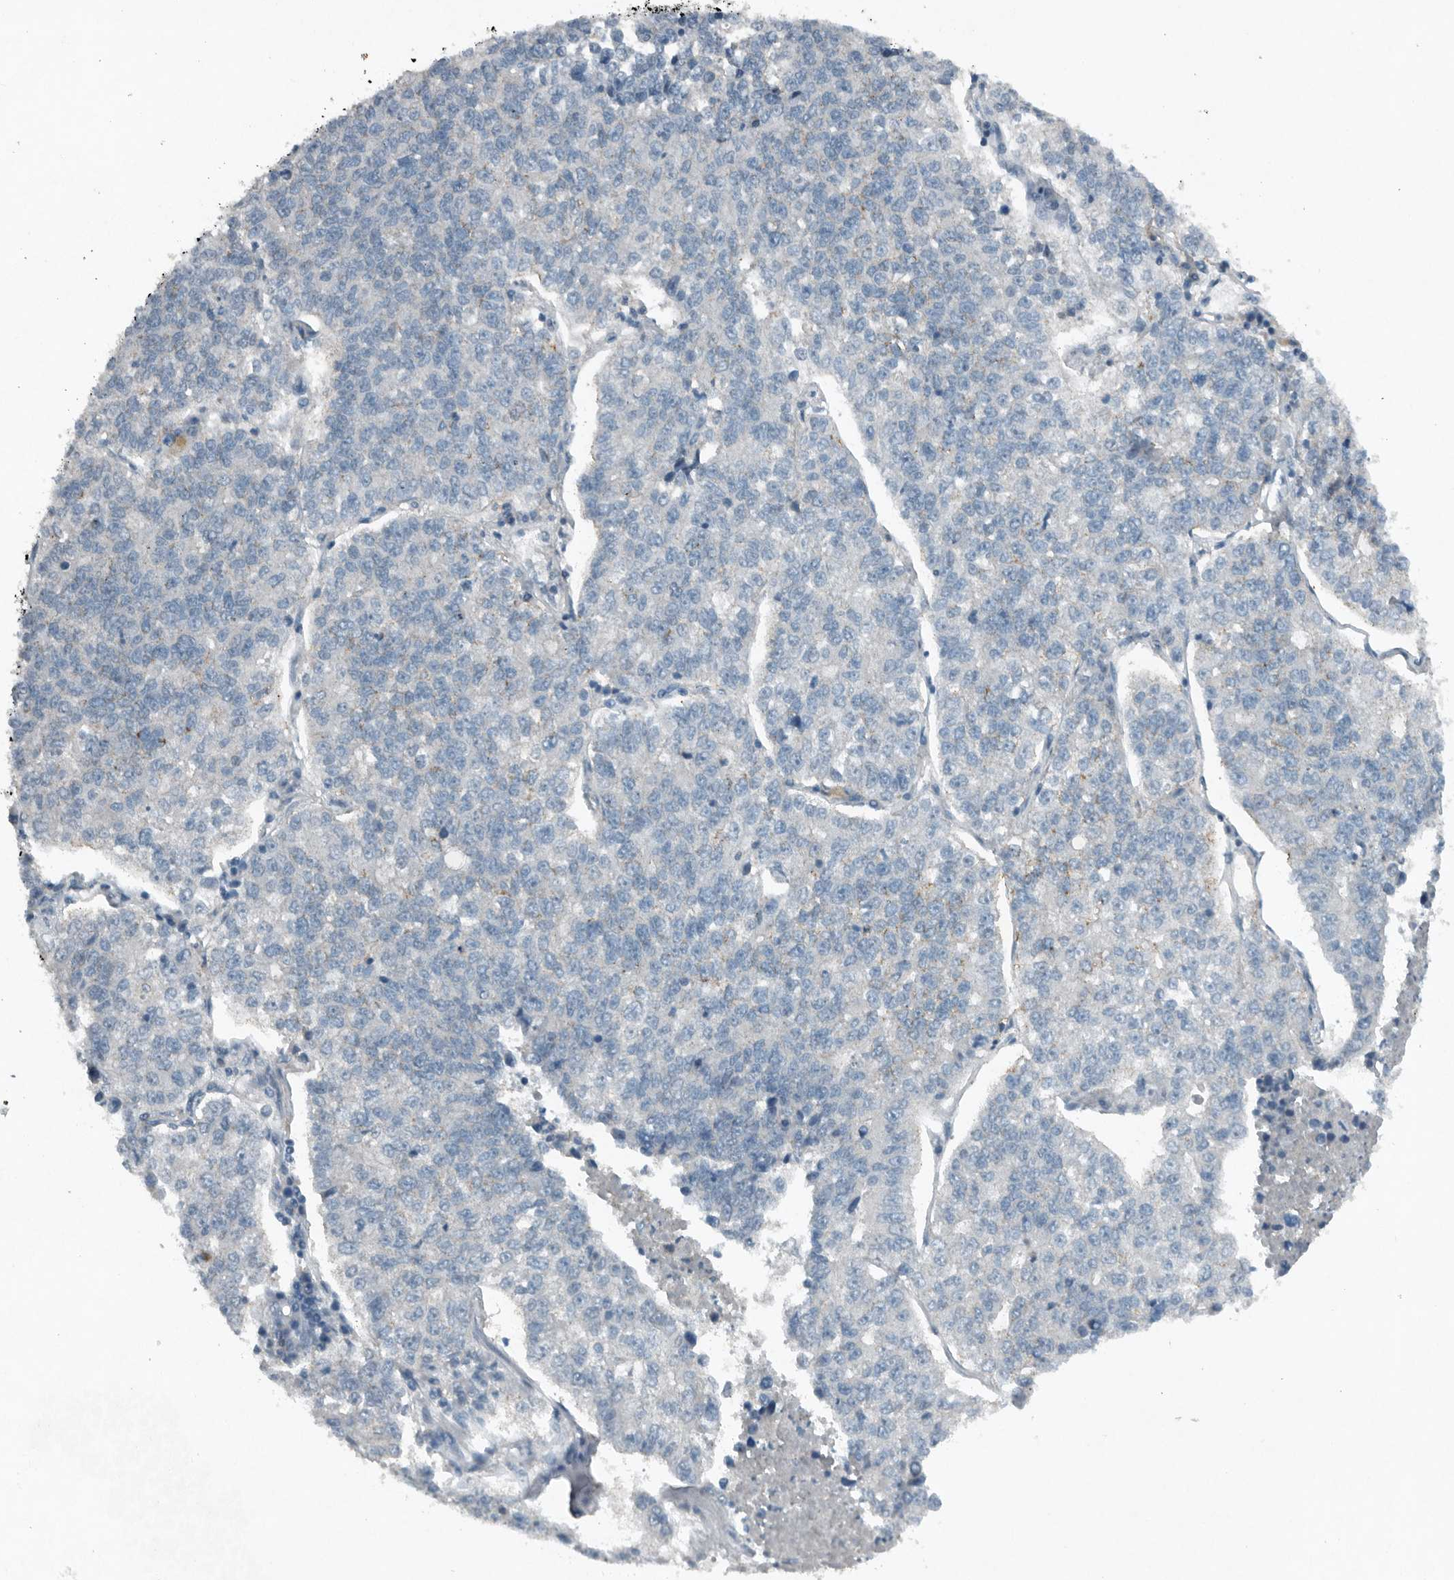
{"staining": {"intensity": "negative", "quantity": "none", "location": "none"}, "tissue": "lung cancer", "cell_type": "Tumor cells", "image_type": "cancer", "snomed": [{"axis": "morphology", "description": "Adenocarcinoma, NOS"}, {"axis": "topography", "description": "Lung"}], "caption": "Immunohistochemistry histopathology image of neoplastic tissue: human lung cancer (adenocarcinoma) stained with DAB exhibits no significant protein positivity in tumor cells.", "gene": "IL20", "patient": {"sex": "male", "age": 49}}